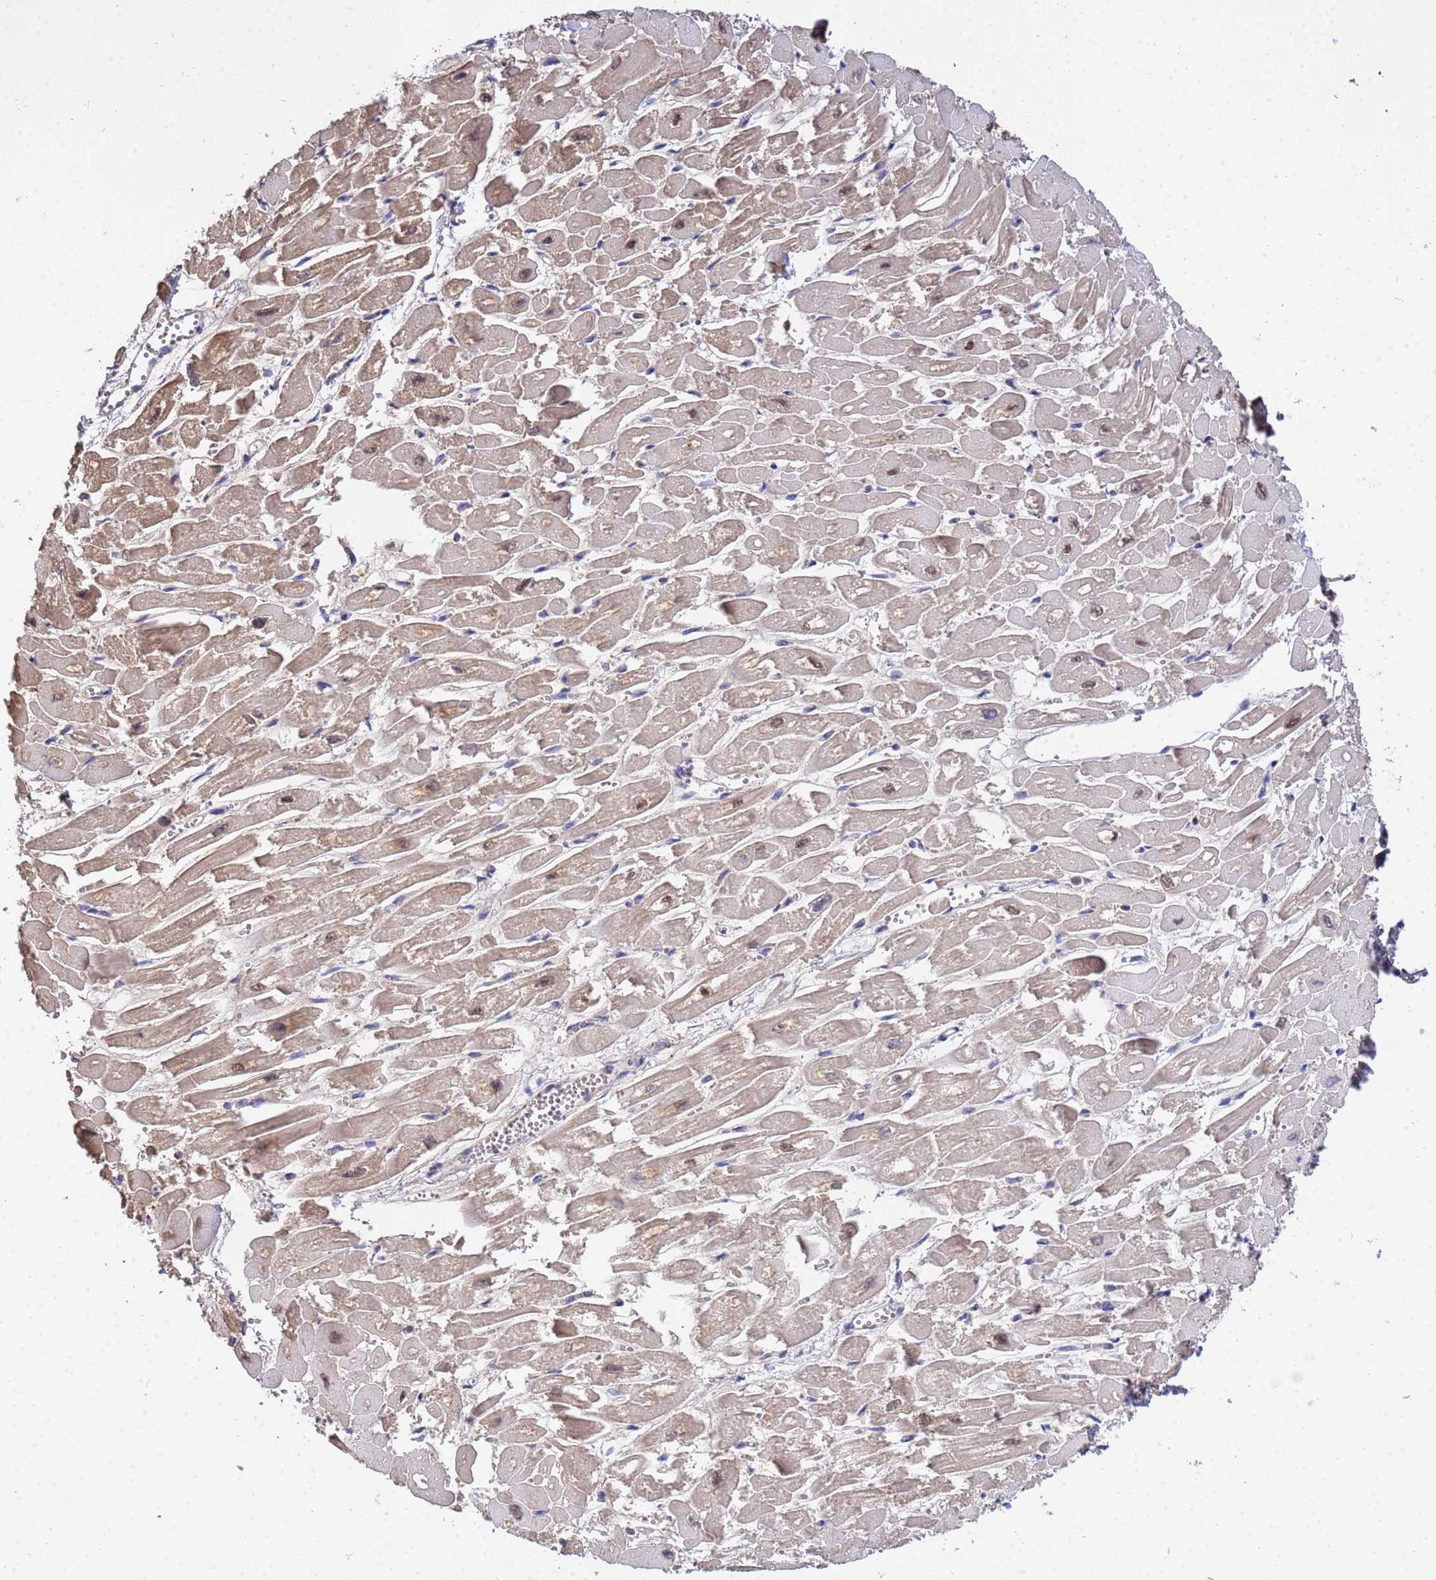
{"staining": {"intensity": "moderate", "quantity": ">75%", "location": "cytoplasmic/membranous,nuclear"}, "tissue": "heart muscle", "cell_type": "Cardiomyocytes", "image_type": "normal", "snomed": [{"axis": "morphology", "description": "Normal tissue, NOS"}, {"axis": "topography", "description": "Heart"}], "caption": "Immunohistochemical staining of benign human heart muscle shows medium levels of moderate cytoplasmic/membranous,nuclear expression in approximately >75% of cardiomyocytes. (DAB (3,3'-diaminobenzidine) IHC, brown staining for protein, blue staining for nuclei).", "gene": "GLUD1", "patient": {"sex": "male", "age": 54}}